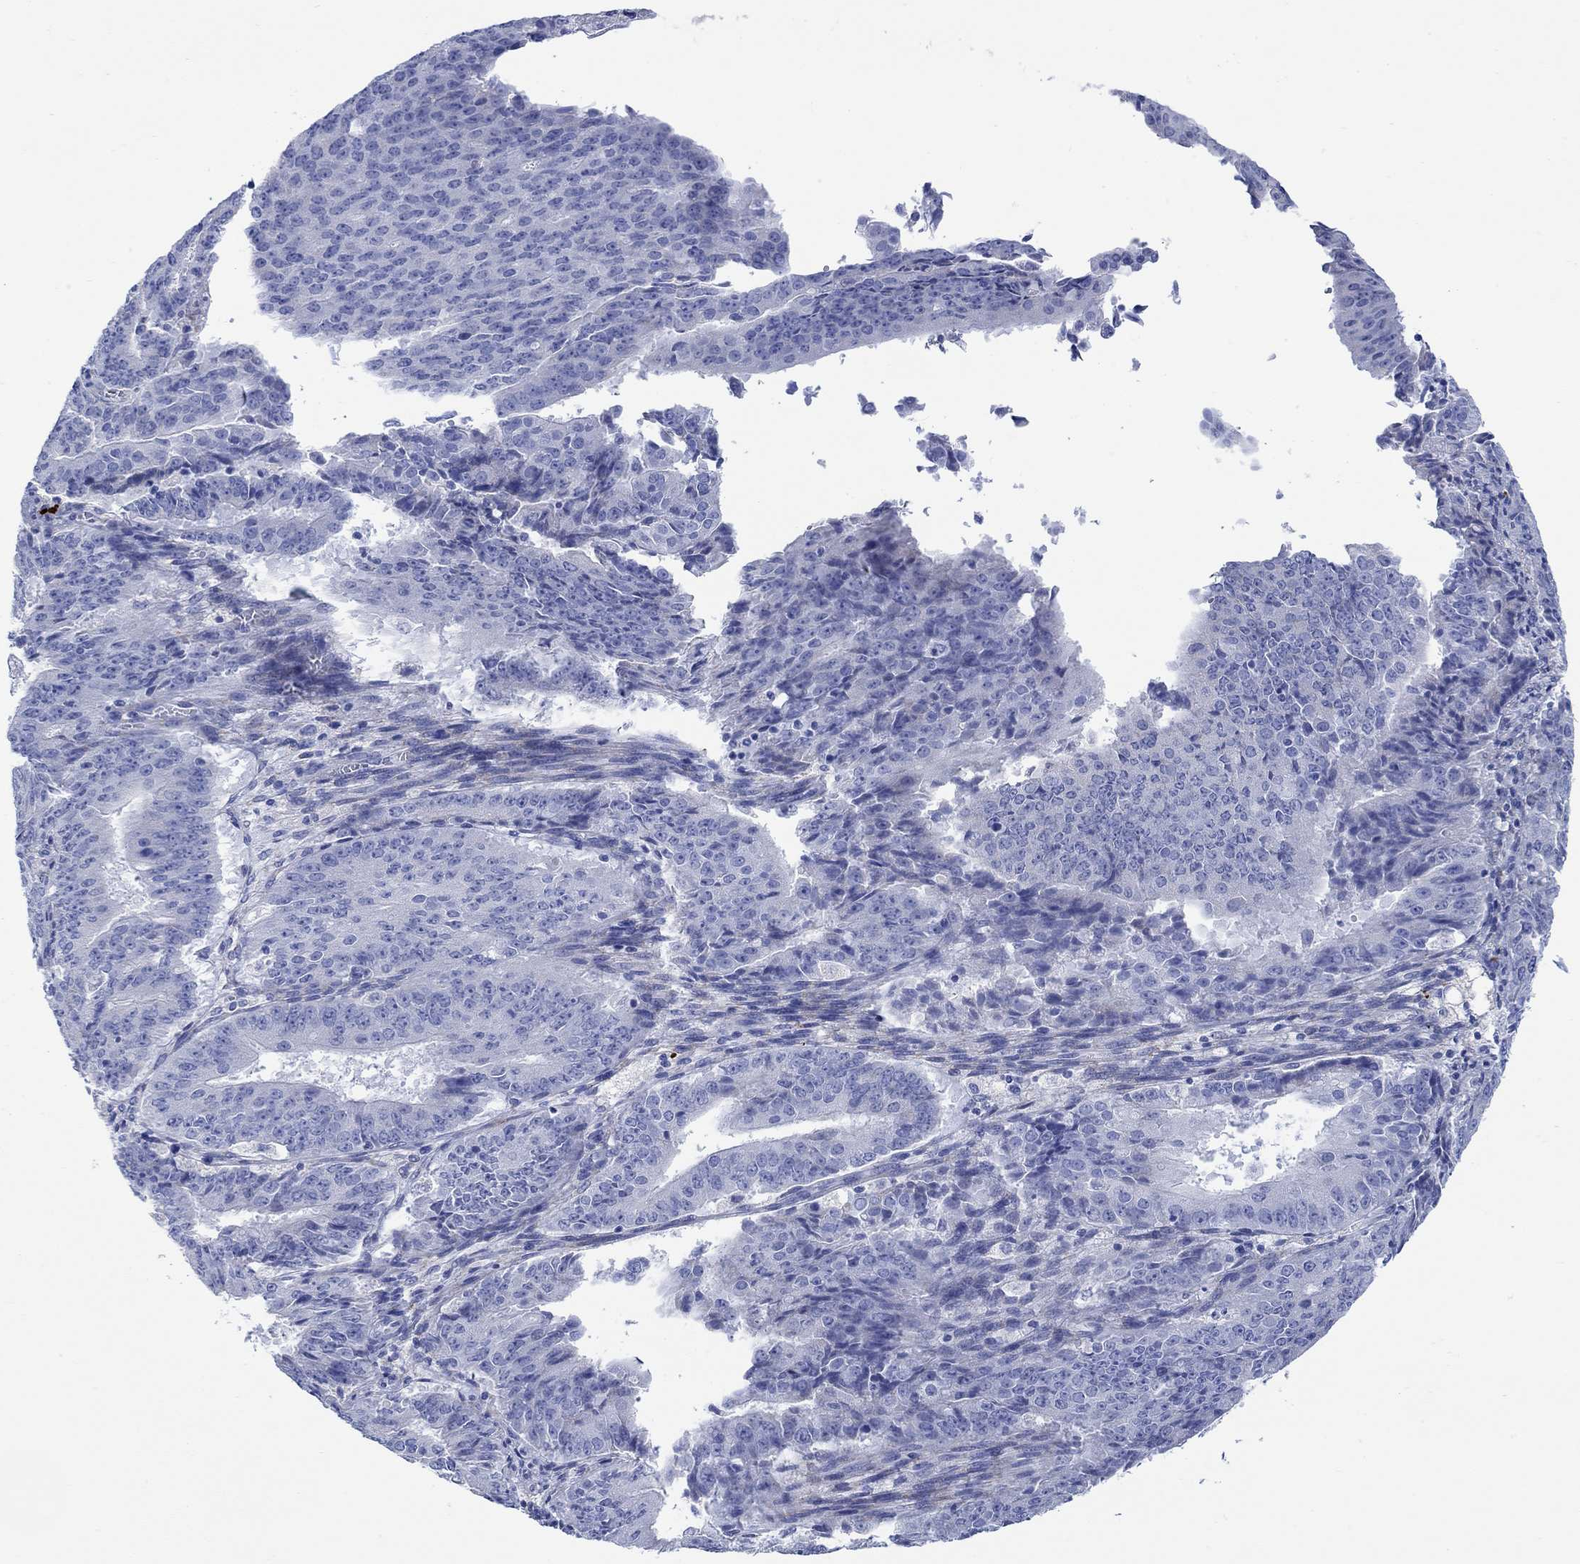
{"staining": {"intensity": "negative", "quantity": "none", "location": "none"}, "tissue": "ovarian cancer", "cell_type": "Tumor cells", "image_type": "cancer", "snomed": [{"axis": "morphology", "description": "Carcinoma, endometroid"}, {"axis": "topography", "description": "Ovary"}], "caption": "Tumor cells are negative for protein expression in human ovarian endometroid carcinoma. Nuclei are stained in blue.", "gene": "P2RY6", "patient": {"sex": "female", "age": 42}}